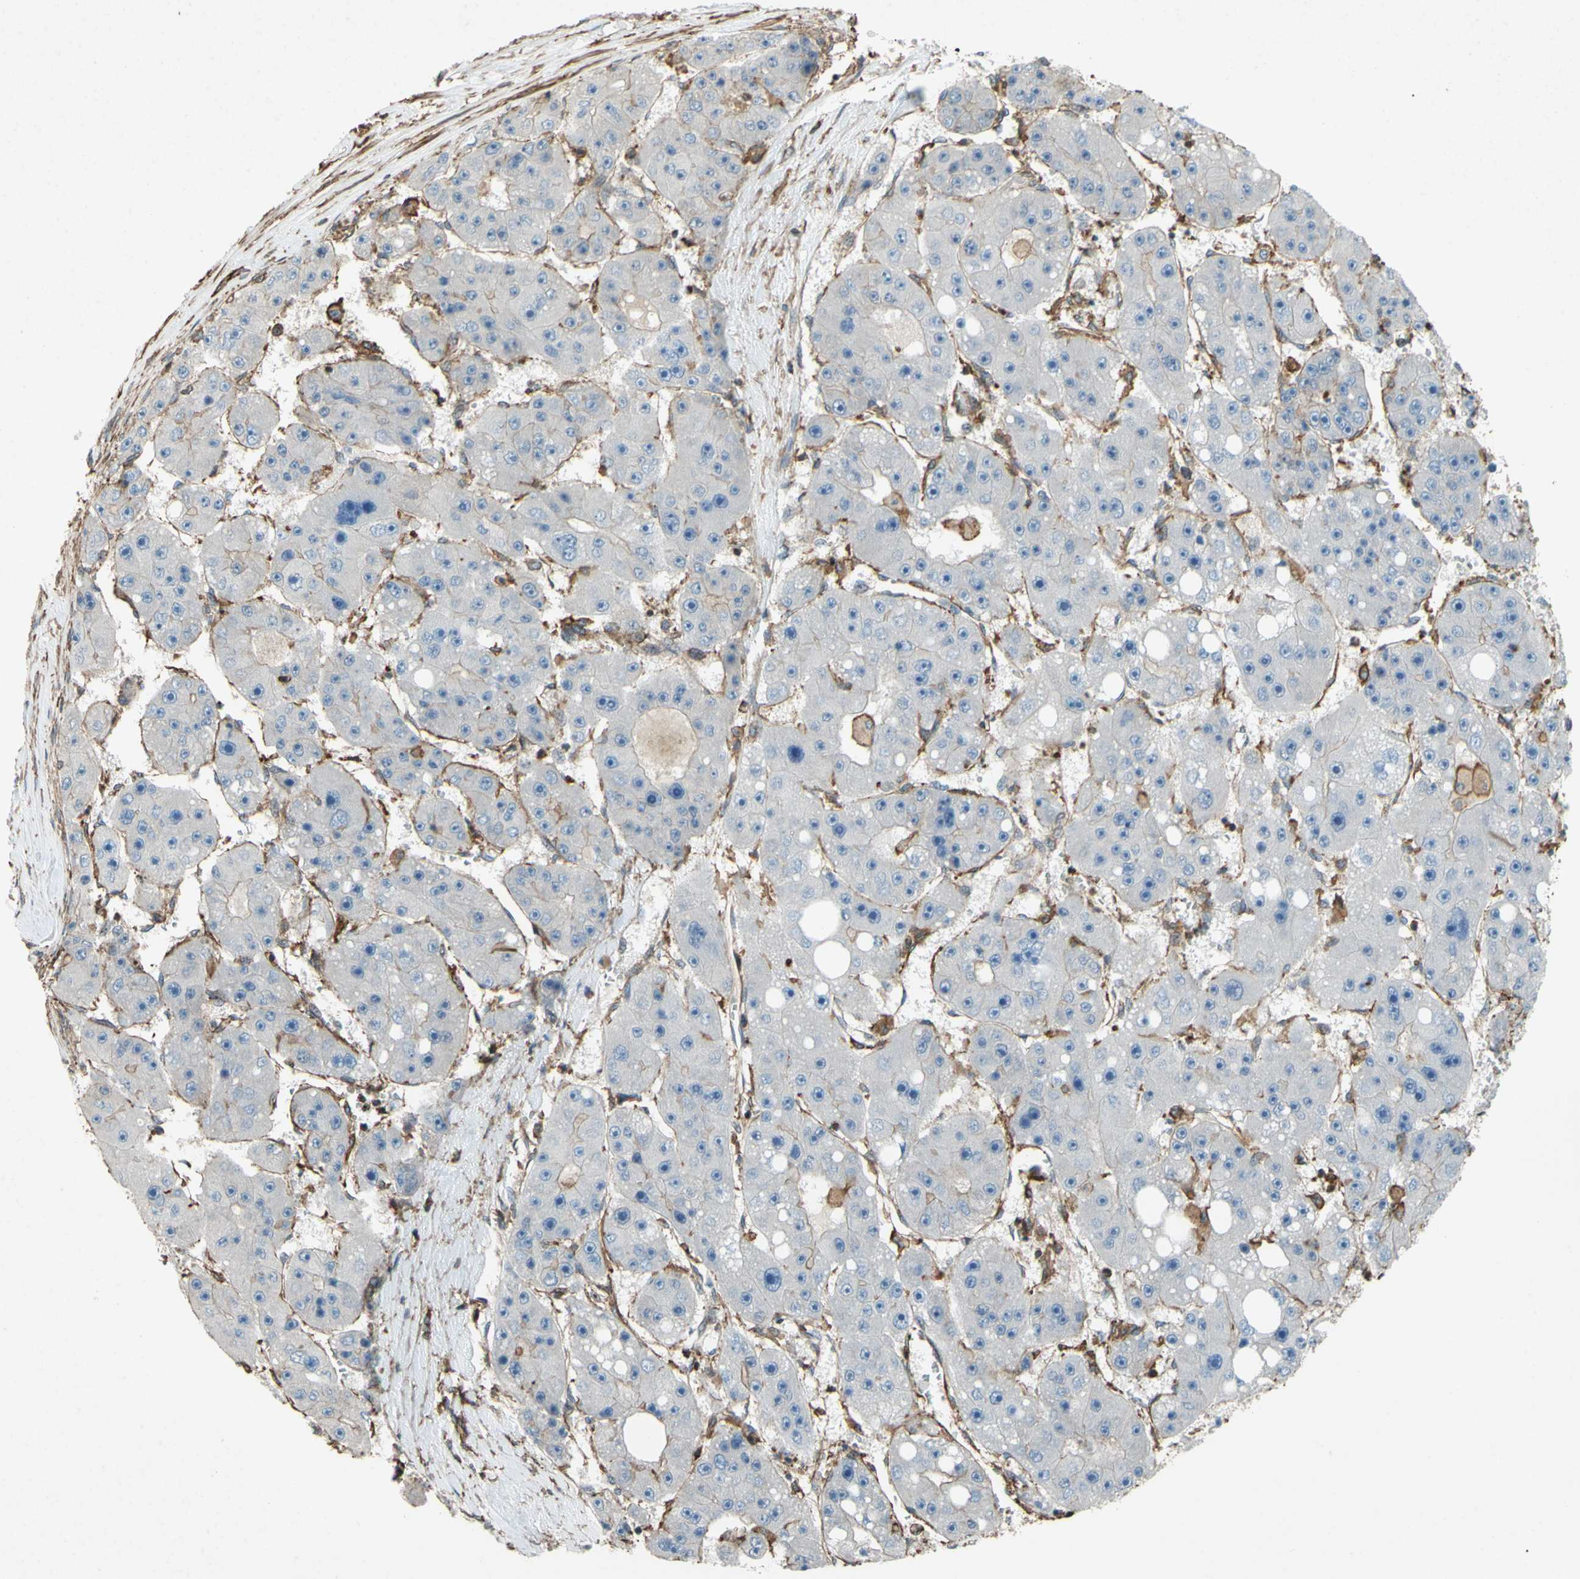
{"staining": {"intensity": "negative", "quantity": "none", "location": "none"}, "tissue": "liver cancer", "cell_type": "Tumor cells", "image_type": "cancer", "snomed": [{"axis": "morphology", "description": "Carcinoma, Hepatocellular, NOS"}, {"axis": "topography", "description": "Liver"}], "caption": "Immunohistochemistry micrograph of neoplastic tissue: human hepatocellular carcinoma (liver) stained with DAB (3,3'-diaminobenzidine) exhibits no significant protein positivity in tumor cells.", "gene": "ADD3", "patient": {"sex": "female", "age": 61}}